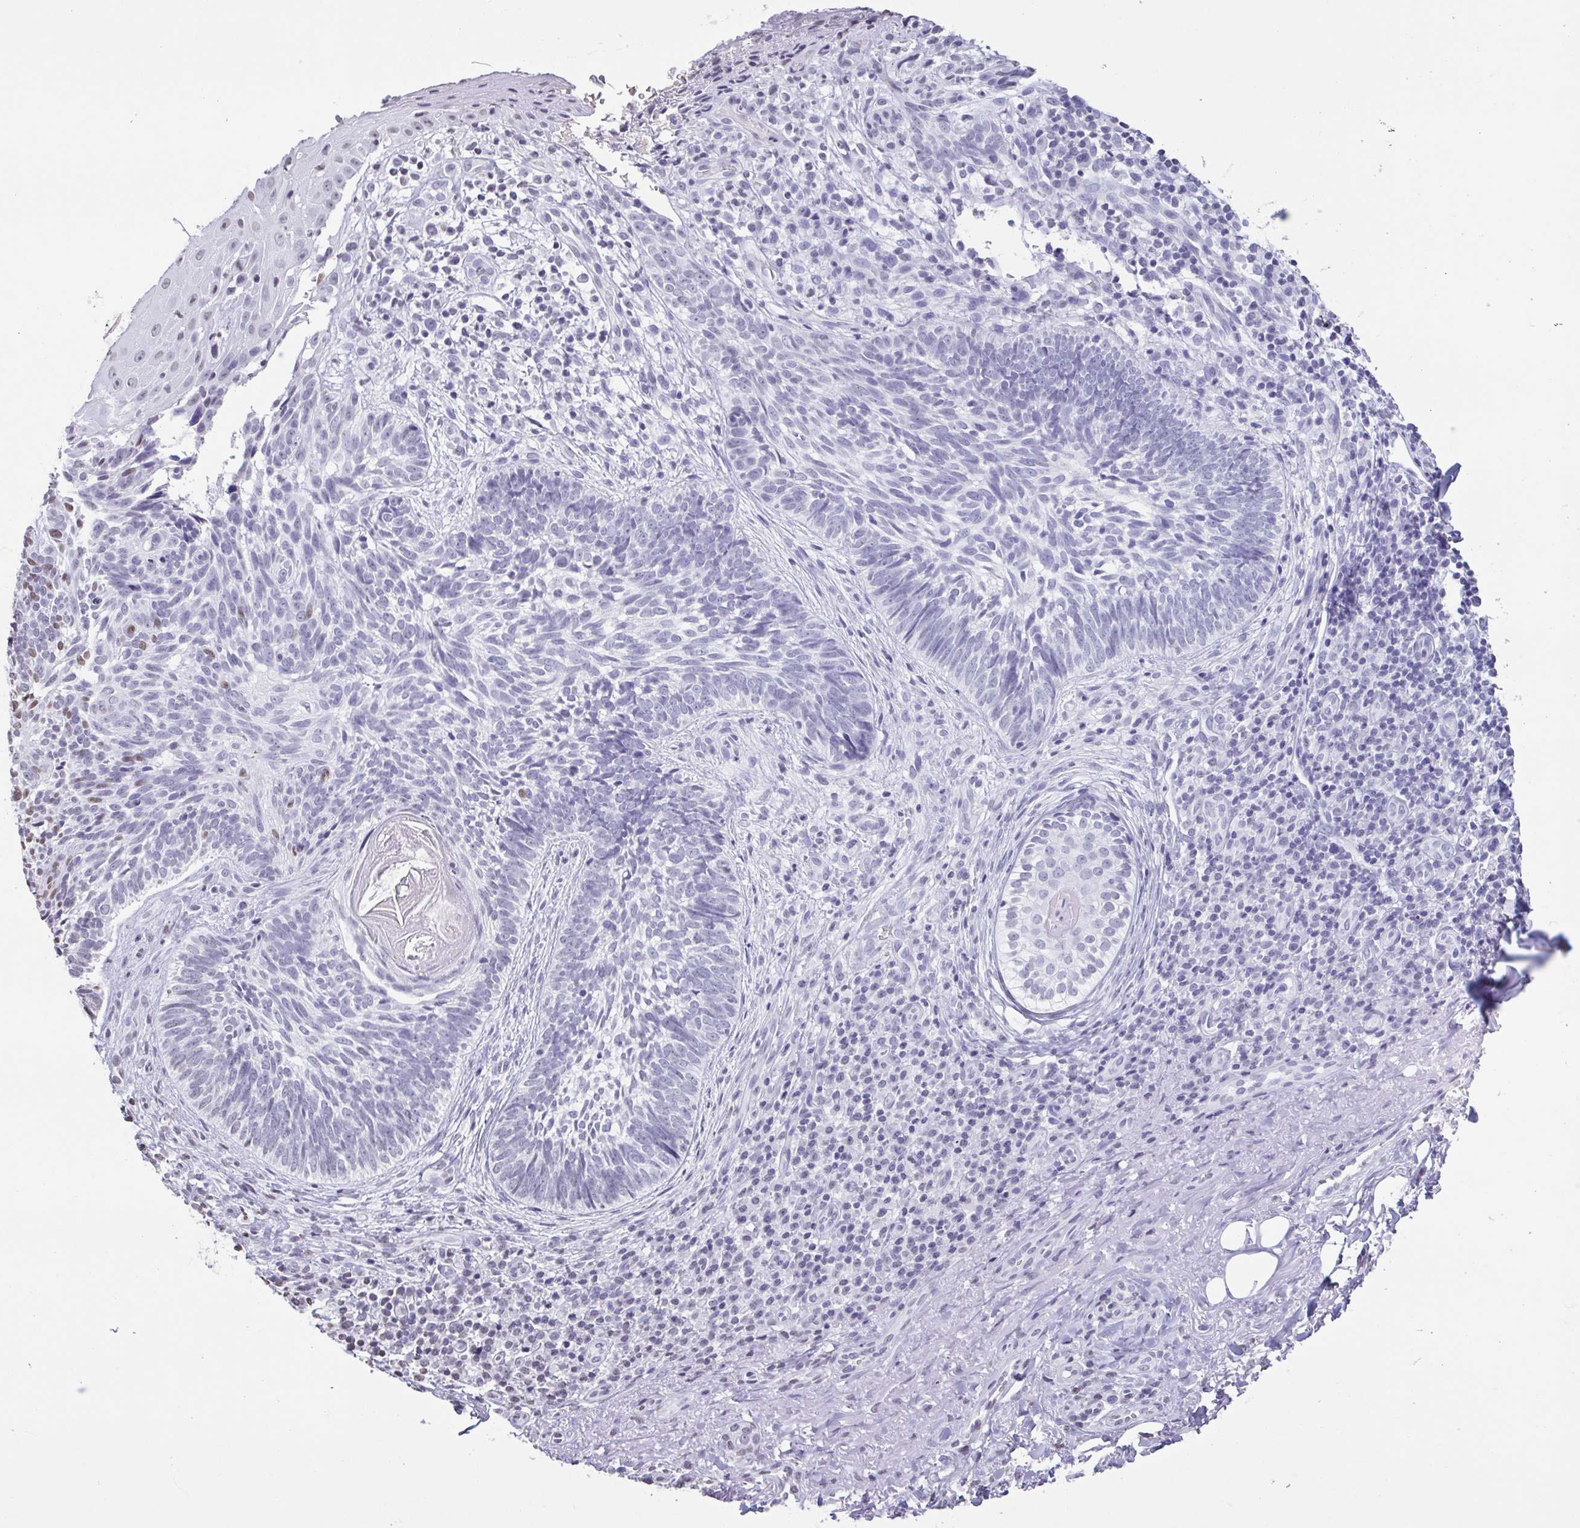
{"staining": {"intensity": "negative", "quantity": "none", "location": "none"}, "tissue": "skin cancer", "cell_type": "Tumor cells", "image_type": "cancer", "snomed": [{"axis": "morphology", "description": "Basal cell carcinoma"}, {"axis": "topography", "description": "Skin"}], "caption": "Tumor cells are negative for protein expression in human skin cancer (basal cell carcinoma).", "gene": "VCY1B", "patient": {"sex": "male", "age": 65}}